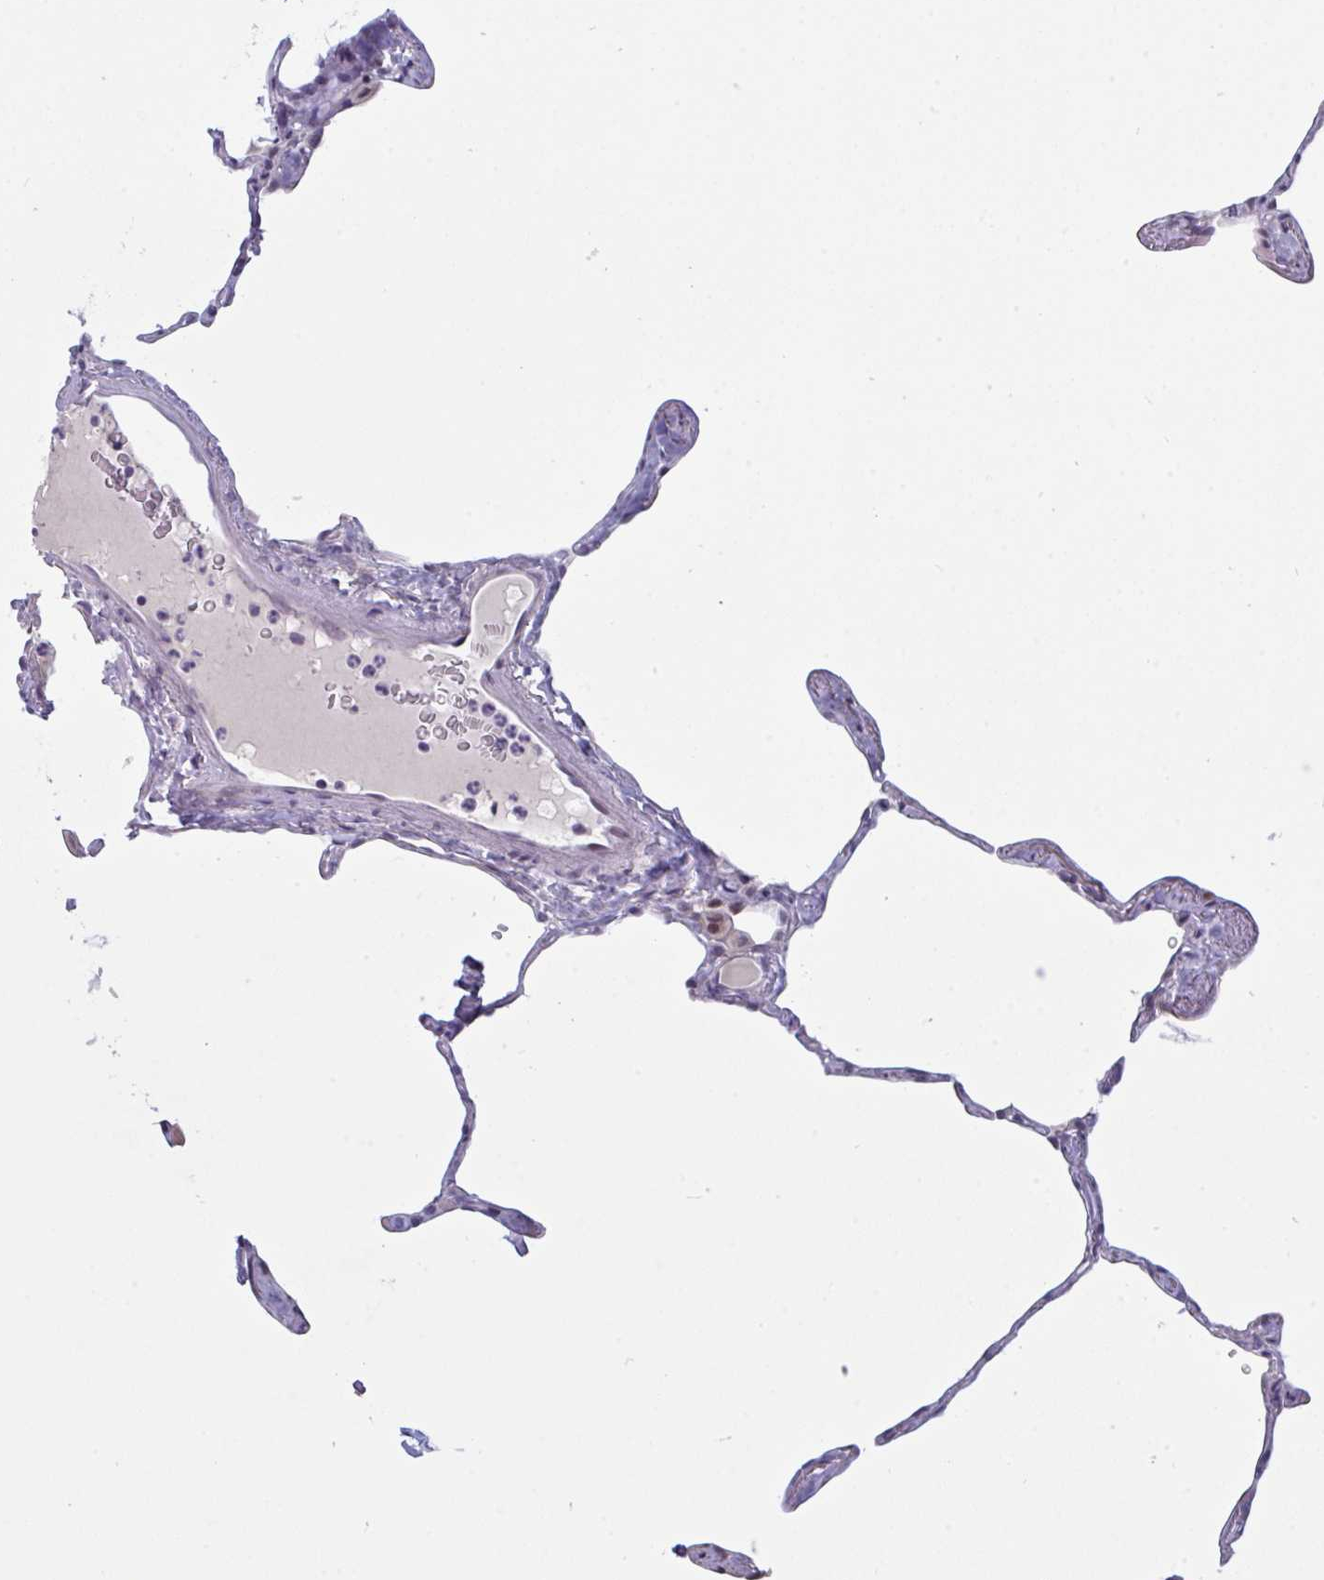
{"staining": {"intensity": "negative", "quantity": "none", "location": "none"}, "tissue": "lung", "cell_type": "Alveolar cells", "image_type": "normal", "snomed": [{"axis": "morphology", "description": "Normal tissue, NOS"}, {"axis": "topography", "description": "Lung"}], "caption": "Normal lung was stained to show a protein in brown. There is no significant staining in alveolar cells. (DAB immunohistochemistry (IHC), high magnification).", "gene": "TCEAL8", "patient": {"sex": "male", "age": 65}}